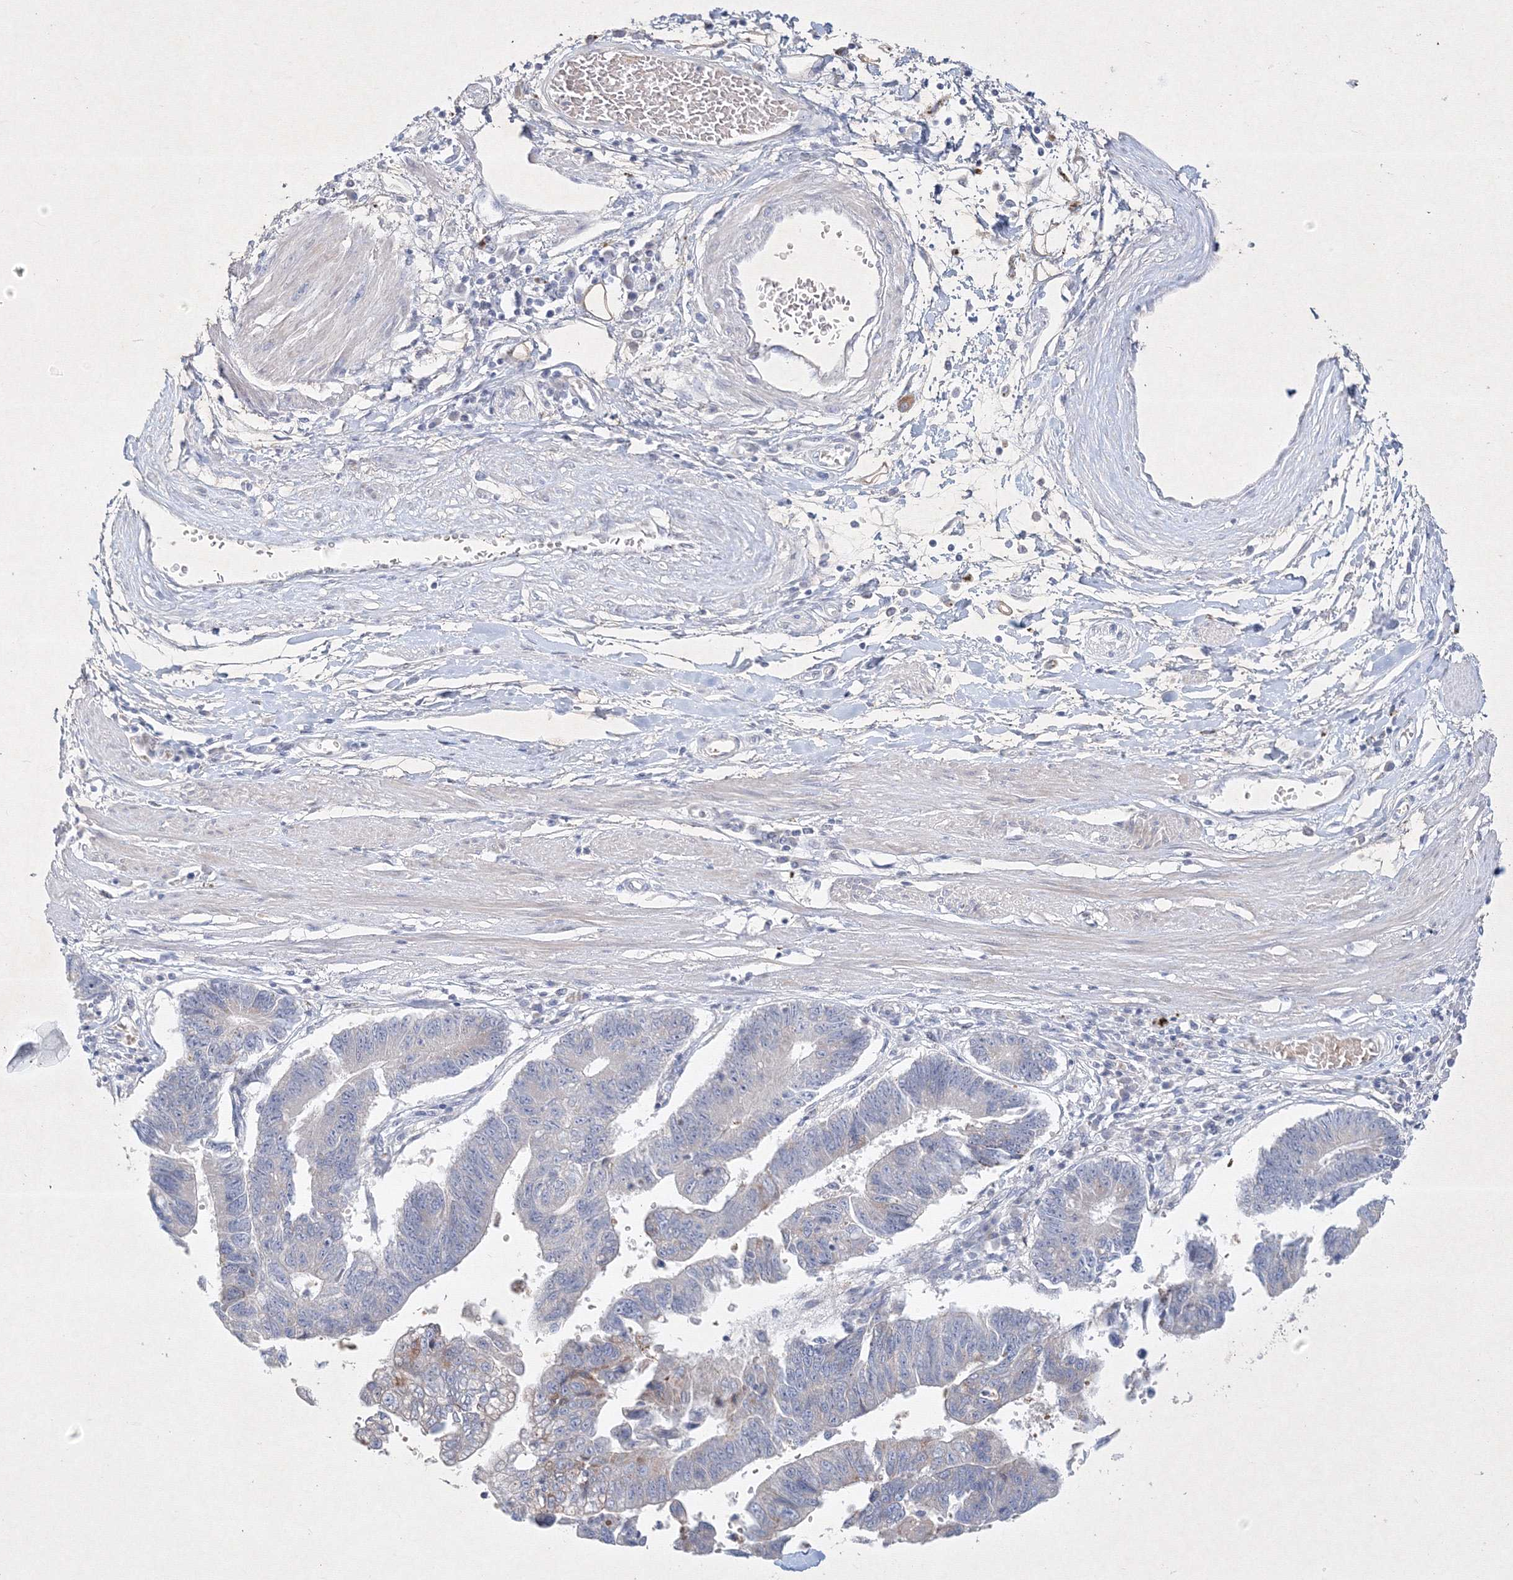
{"staining": {"intensity": "negative", "quantity": "none", "location": "none"}, "tissue": "stomach cancer", "cell_type": "Tumor cells", "image_type": "cancer", "snomed": [{"axis": "morphology", "description": "Adenocarcinoma, NOS"}, {"axis": "topography", "description": "Stomach"}], "caption": "Tumor cells show no significant protein positivity in stomach cancer.", "gene": "CXXC4", "patient": {"sex": "male", "age": 59}}